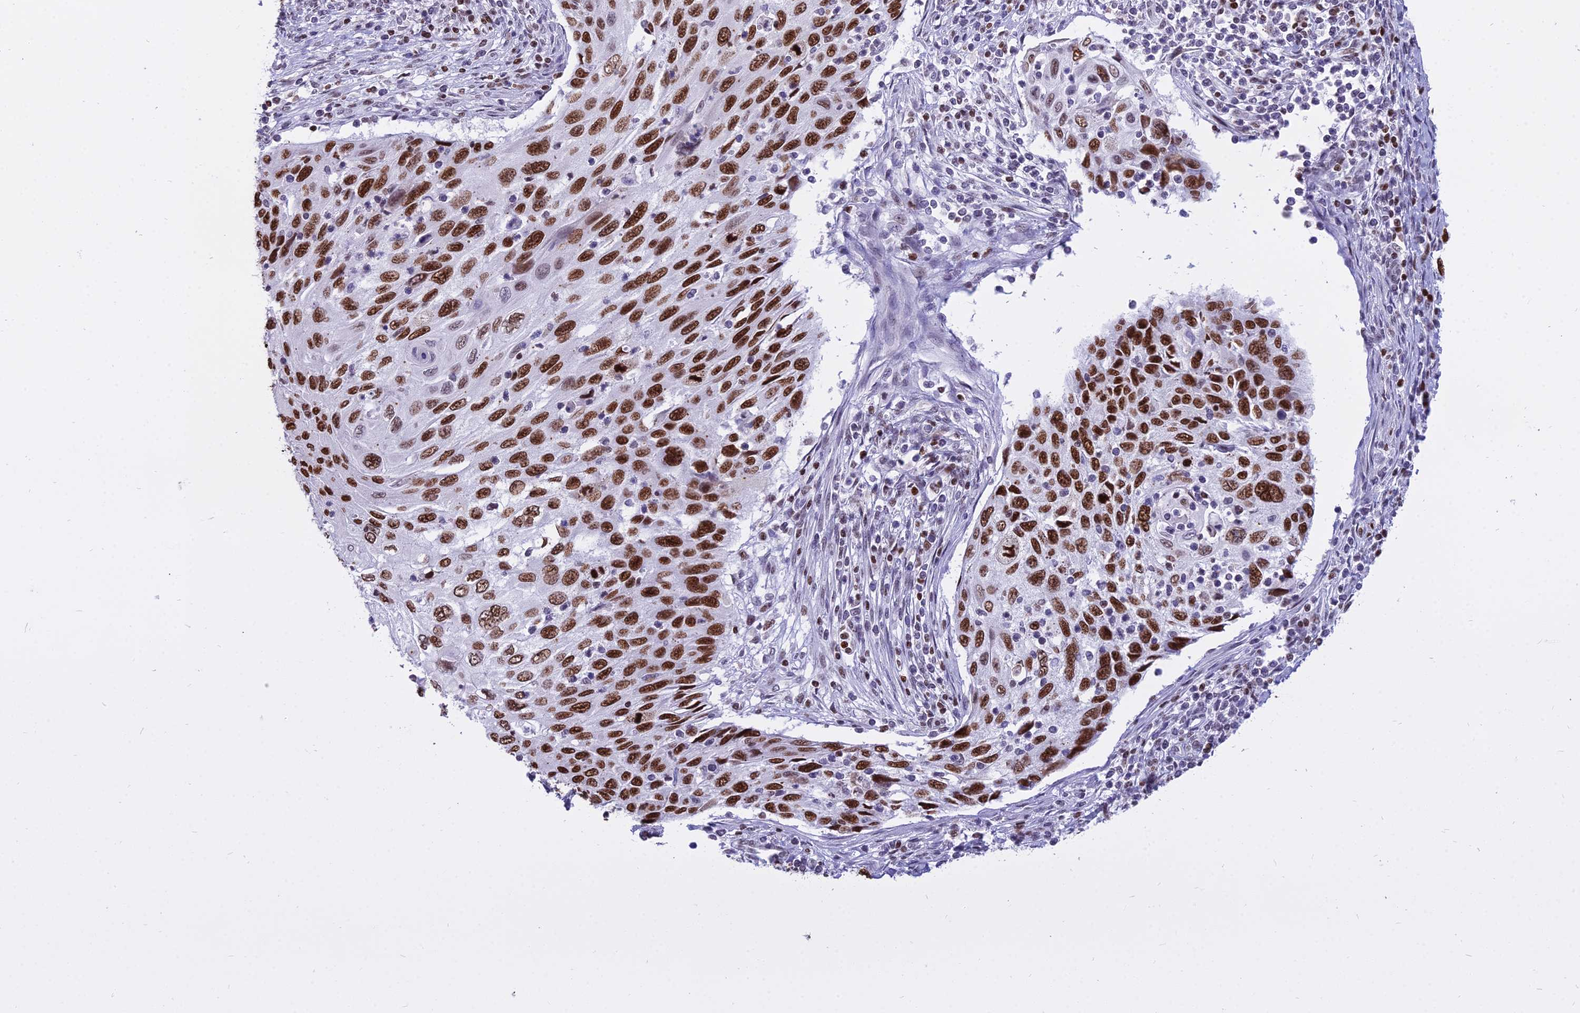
{"staining": {"intensity": "strong", "quantity": ">75%", "location": "nuclear"}, "tissue": "cervical cancer", "cell_type": "Tumor cells", "image_type": "cancer", "snomed": [{"axis": "morphology", "description": "Squamous cell carcinoma, NOS"}, {"axis": "topography", "description": "Cervix"}], "caption": "Protein staining of cervical squamous cell carcinoma tissue demonstrates strong nuclear staining in approximately >75% of tumor cells.", "gene": "PARP1", "patient": {"sex": "female", "age": 70}}